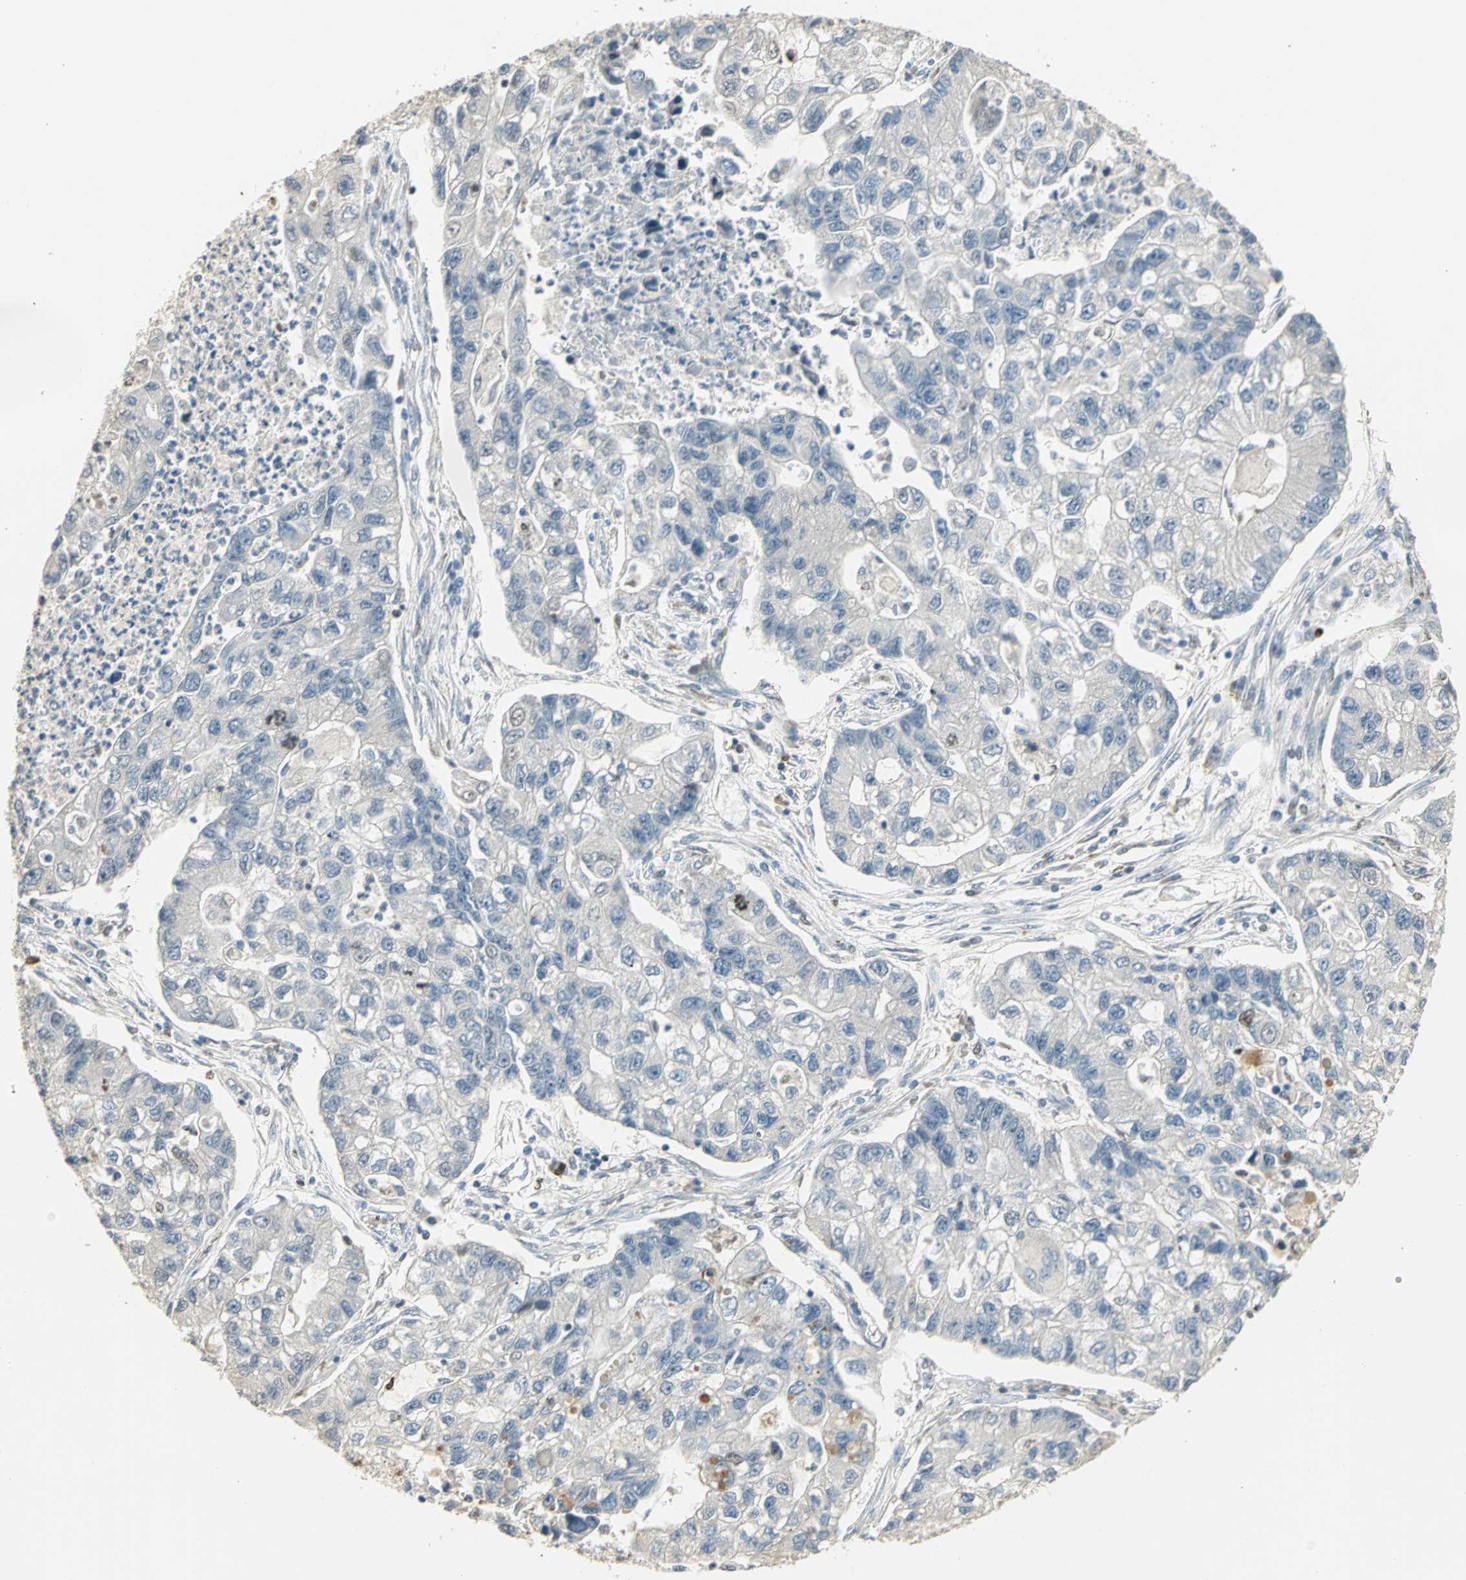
{"staining": {"intensity": "negative", "quantity": "none", "location": "none"}, "tissue": "lung cancer", "cell_type": "Tumor cells", "image_type": "cancer", "snomed": [{"axis": "morphology", "description": "Adenocarcinoma, NOS"}, {"axis": "topography", "description": "Lung"}], "caption": "This is an immunohistochemistry (IHC) image of human lung adenocarcinoma. There is no staining in tumor cells.", "gene": "AK6", "patient": {"sex": "female", "age": 51}}